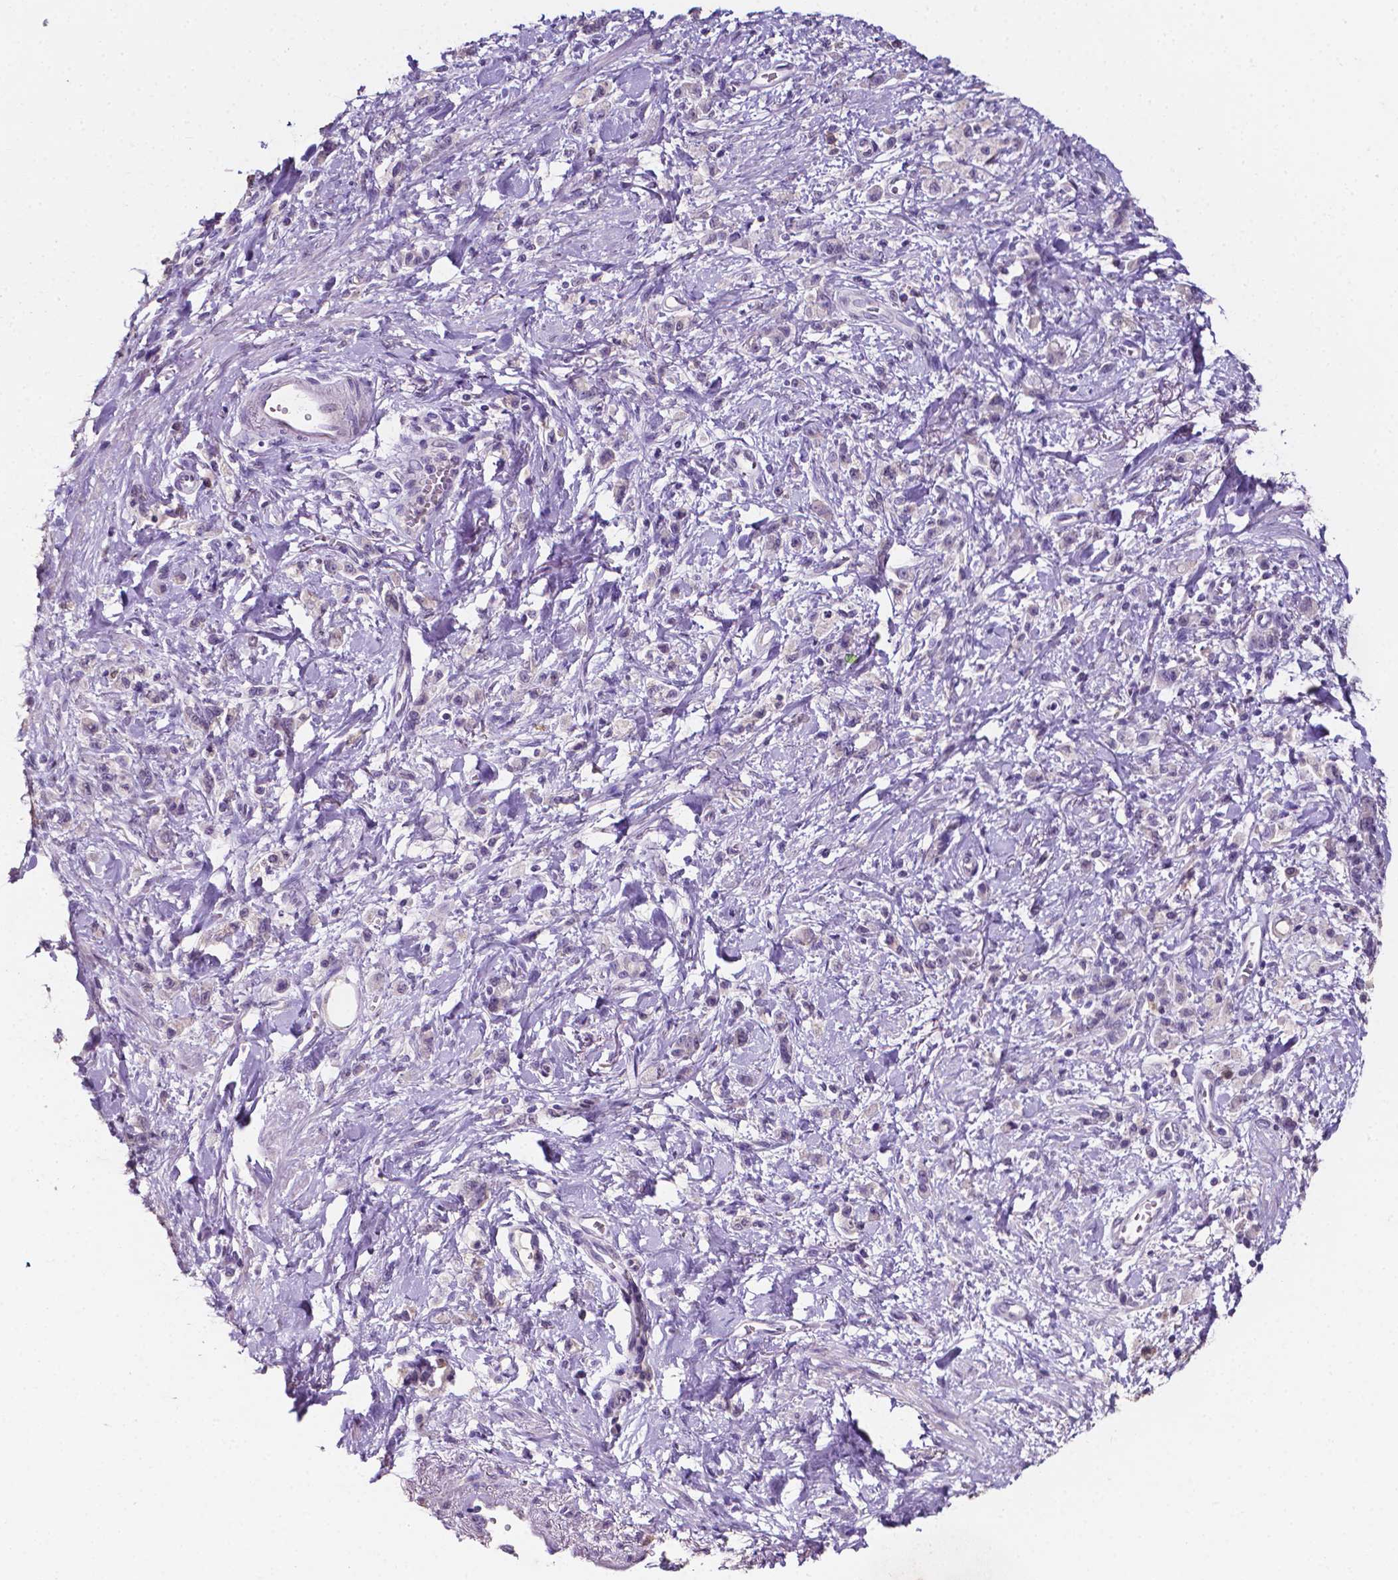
{"staining": {"intensity": "negative", "quantity": "none", "location": "none"}, "tissue": "stomach cancer", "cell_type": "Tumor cells", "image_type": "cancer", "snomed": [{"axis": "morphology", "description": "Adenocarcinoma, NOS"}, {"axis": "topography", "description": "Stomach"}], "caption": "The image exhibits no significant expression in tumor cells of stomach cancer (adenocarcinoma).", "gene": "PSAT1", "patient": {"sex": "male", "age": 77}}